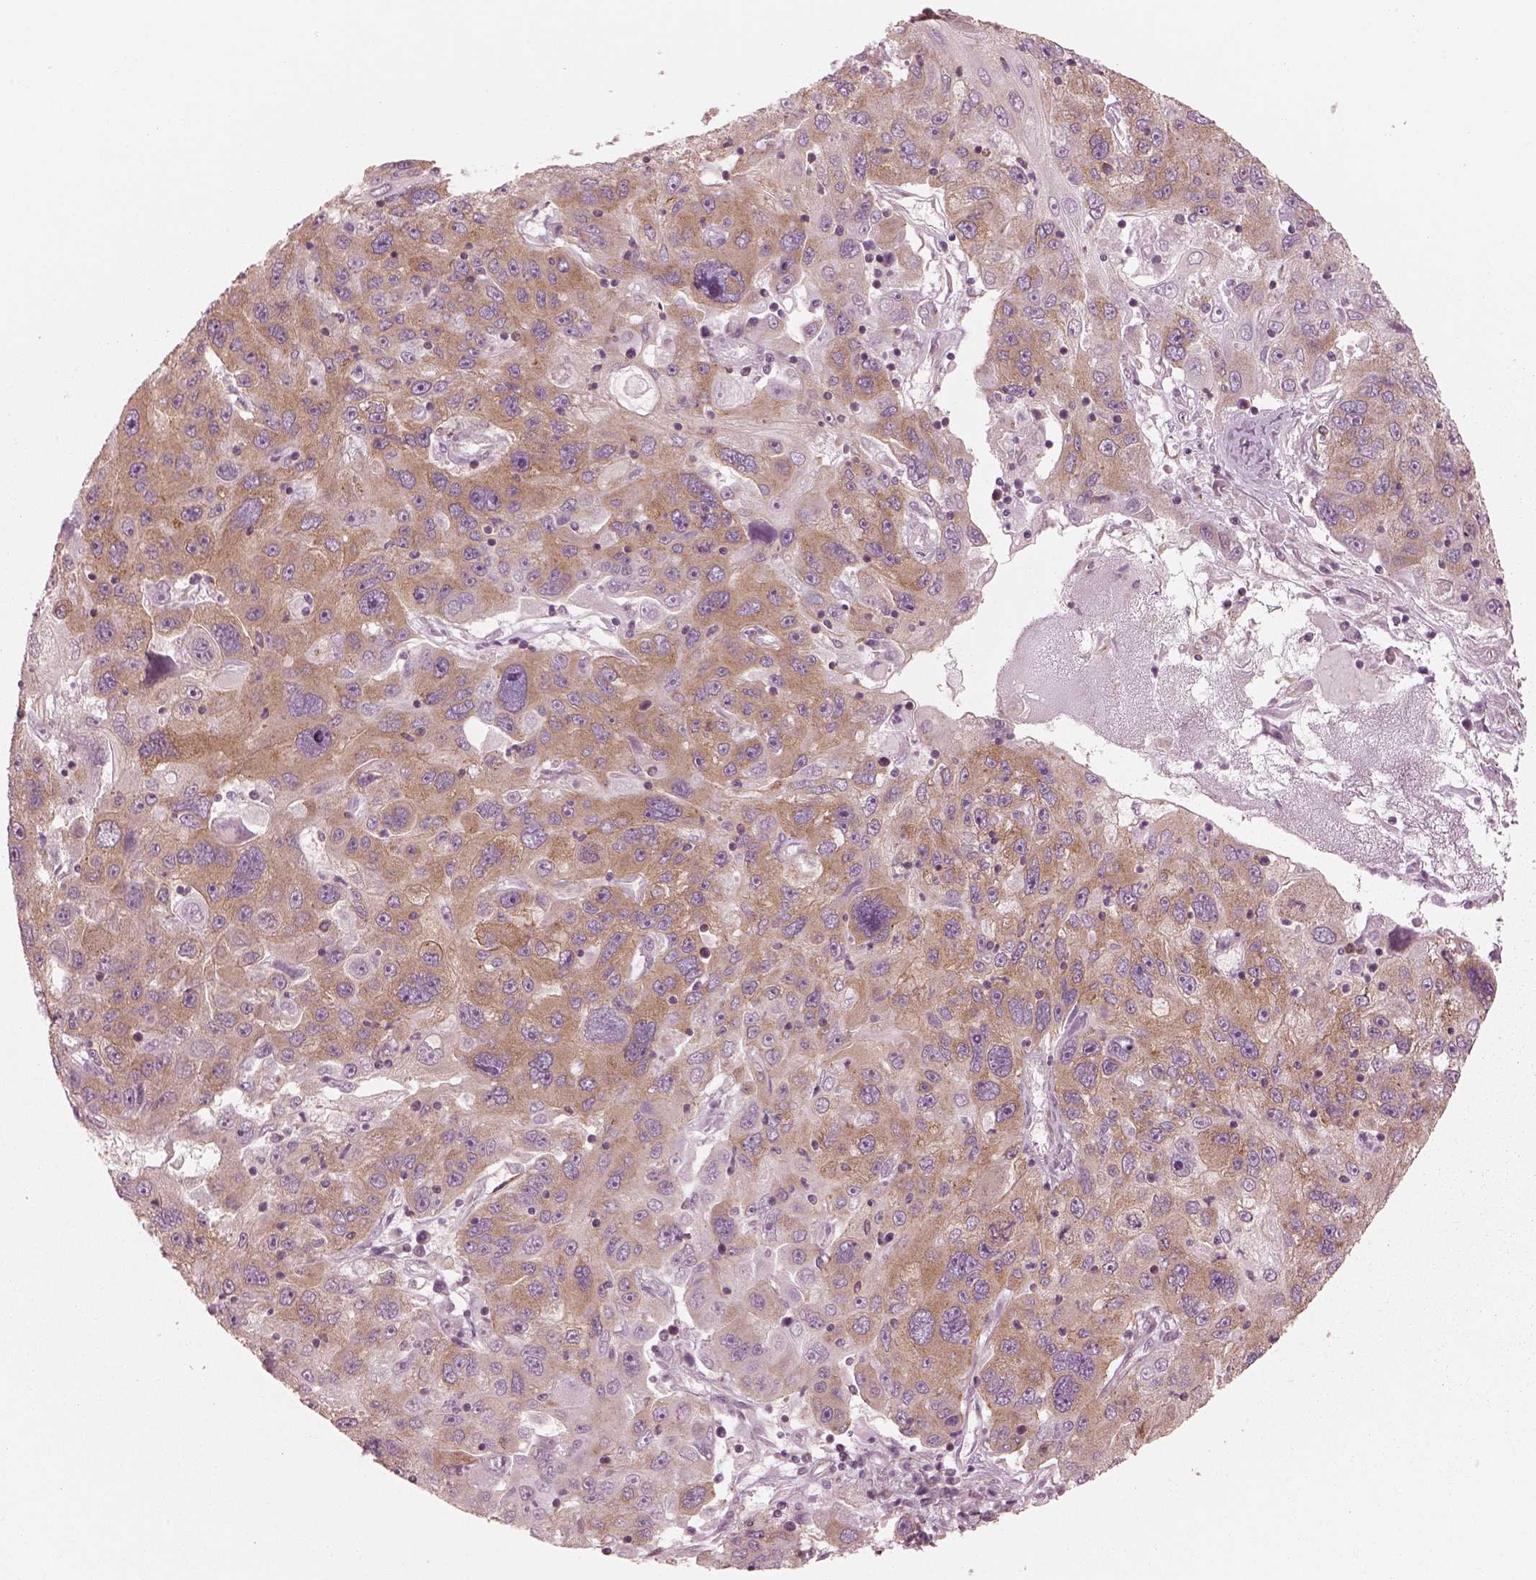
{"staining": {"intensity": "moderate", "quantity": ">75%", "location": "cytoplasmic/membranous"}, "tissue": "stomach cancer", "cell_type": "Tumor cells", "image_type": "cancer", "snomed": [{"axis": "morphology", "description": "Adenocarcinoma, NOS"}, {"axis": "topography", "description": "Stomach"}], "caption": "Immunohistochemistry photomicrograph of adenocarcinoma (stomach) stained for a protein (brown), which reveals medium levels of moderate cytoplasmic/membranous positivity in approximately >75% of tumor cells.", "gene": "CNOT2", "patient": {"sex": "male", "age": 56}}